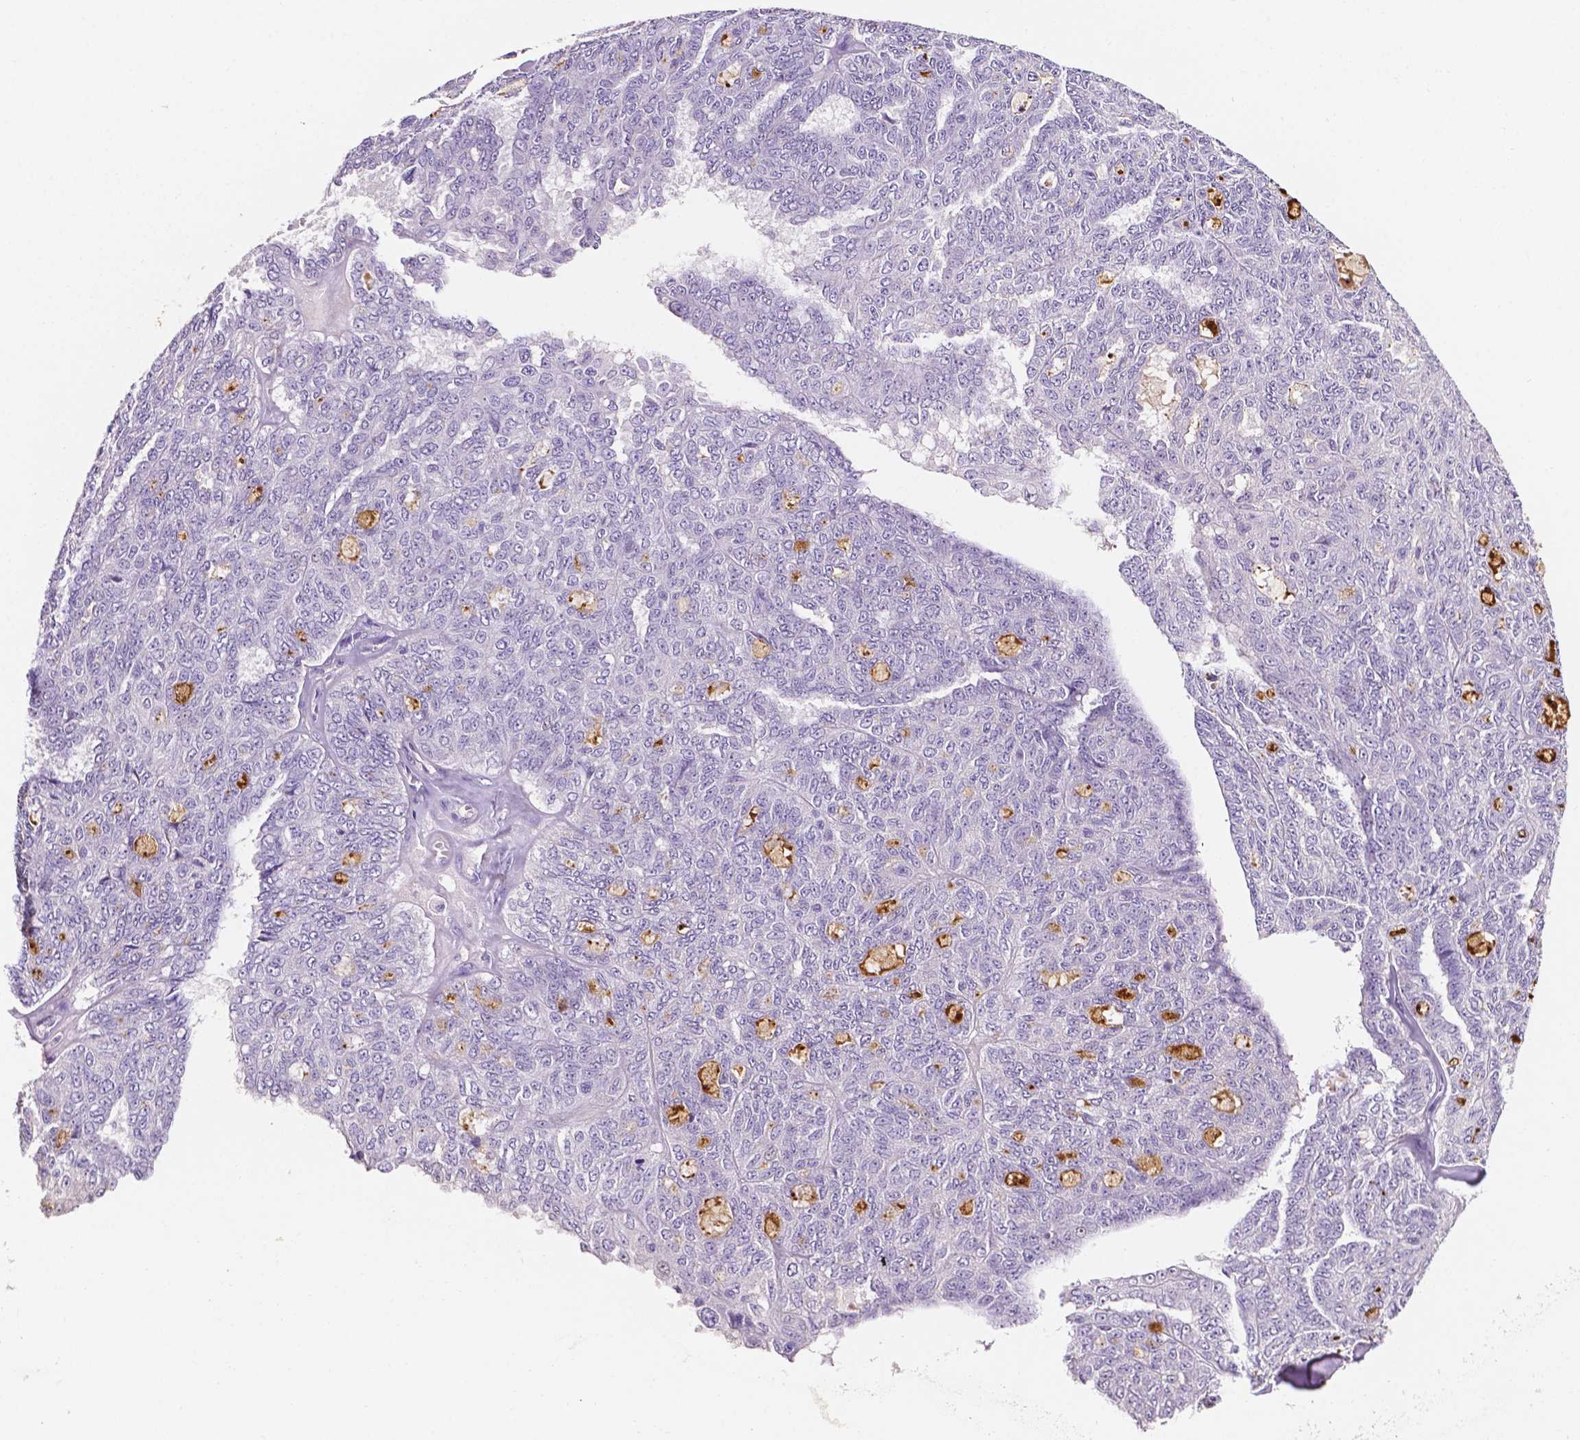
{"staining": {"intensity": "negative", "quantity": "none", "location": "none"}, "tissue": "ovarian cancer", "cell_type": "Tumor cells", "image_type": "cancer", "snomed": [{"axis": "morphology", "description": "Cystadenocarcinoma, serous, NOS"}, {"axis": "topography", "description": "Ovary"}], "caption": "This image is of ovarian cancer stained with immunohistochemistry (IHC) to label a protein in brown with the nuclei are counter-stained blue. There is no staining in tumor cells.", "gene": "FBLN1", "patient": {"sex": "female", "age": 71}}